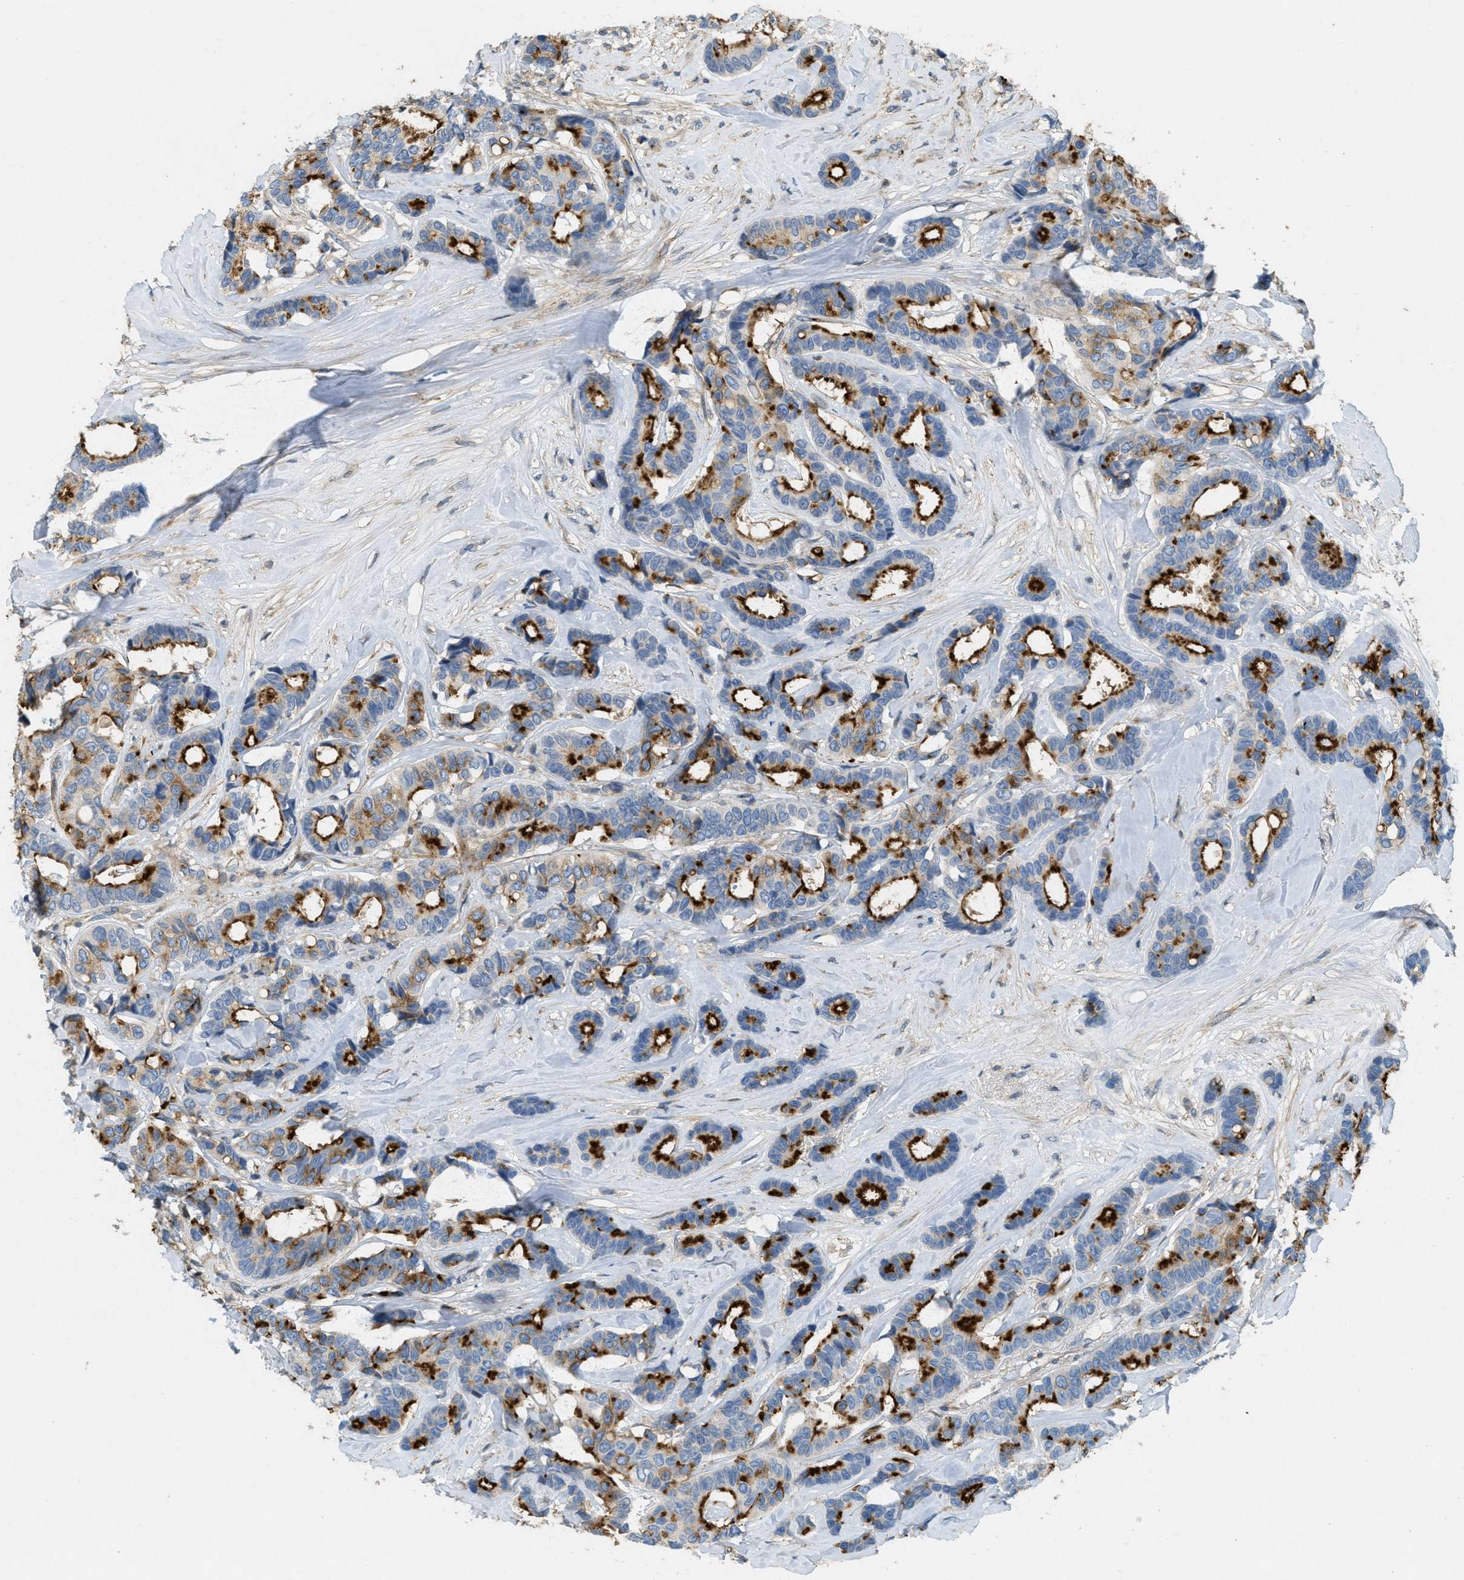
{"staining": {"intensity": "strong", "quantity": ">75%", "location": "cytoplasmic/membranous"}, "tissue": "breast cancer", "cell_type": "Tumor cells", "image_type": "cancer", "snomed": [{"axis": "morphology", "description": "Duct carcinoma"}, {"axis": "topography", "description": "Breast"}], "caption": "Infiltrating ductal carcinoma (breast) stained with a protein marker displays strong staining in tumor cells.", "gene": "ADCY5", "patient": {"sex": "female", "age": 87}}